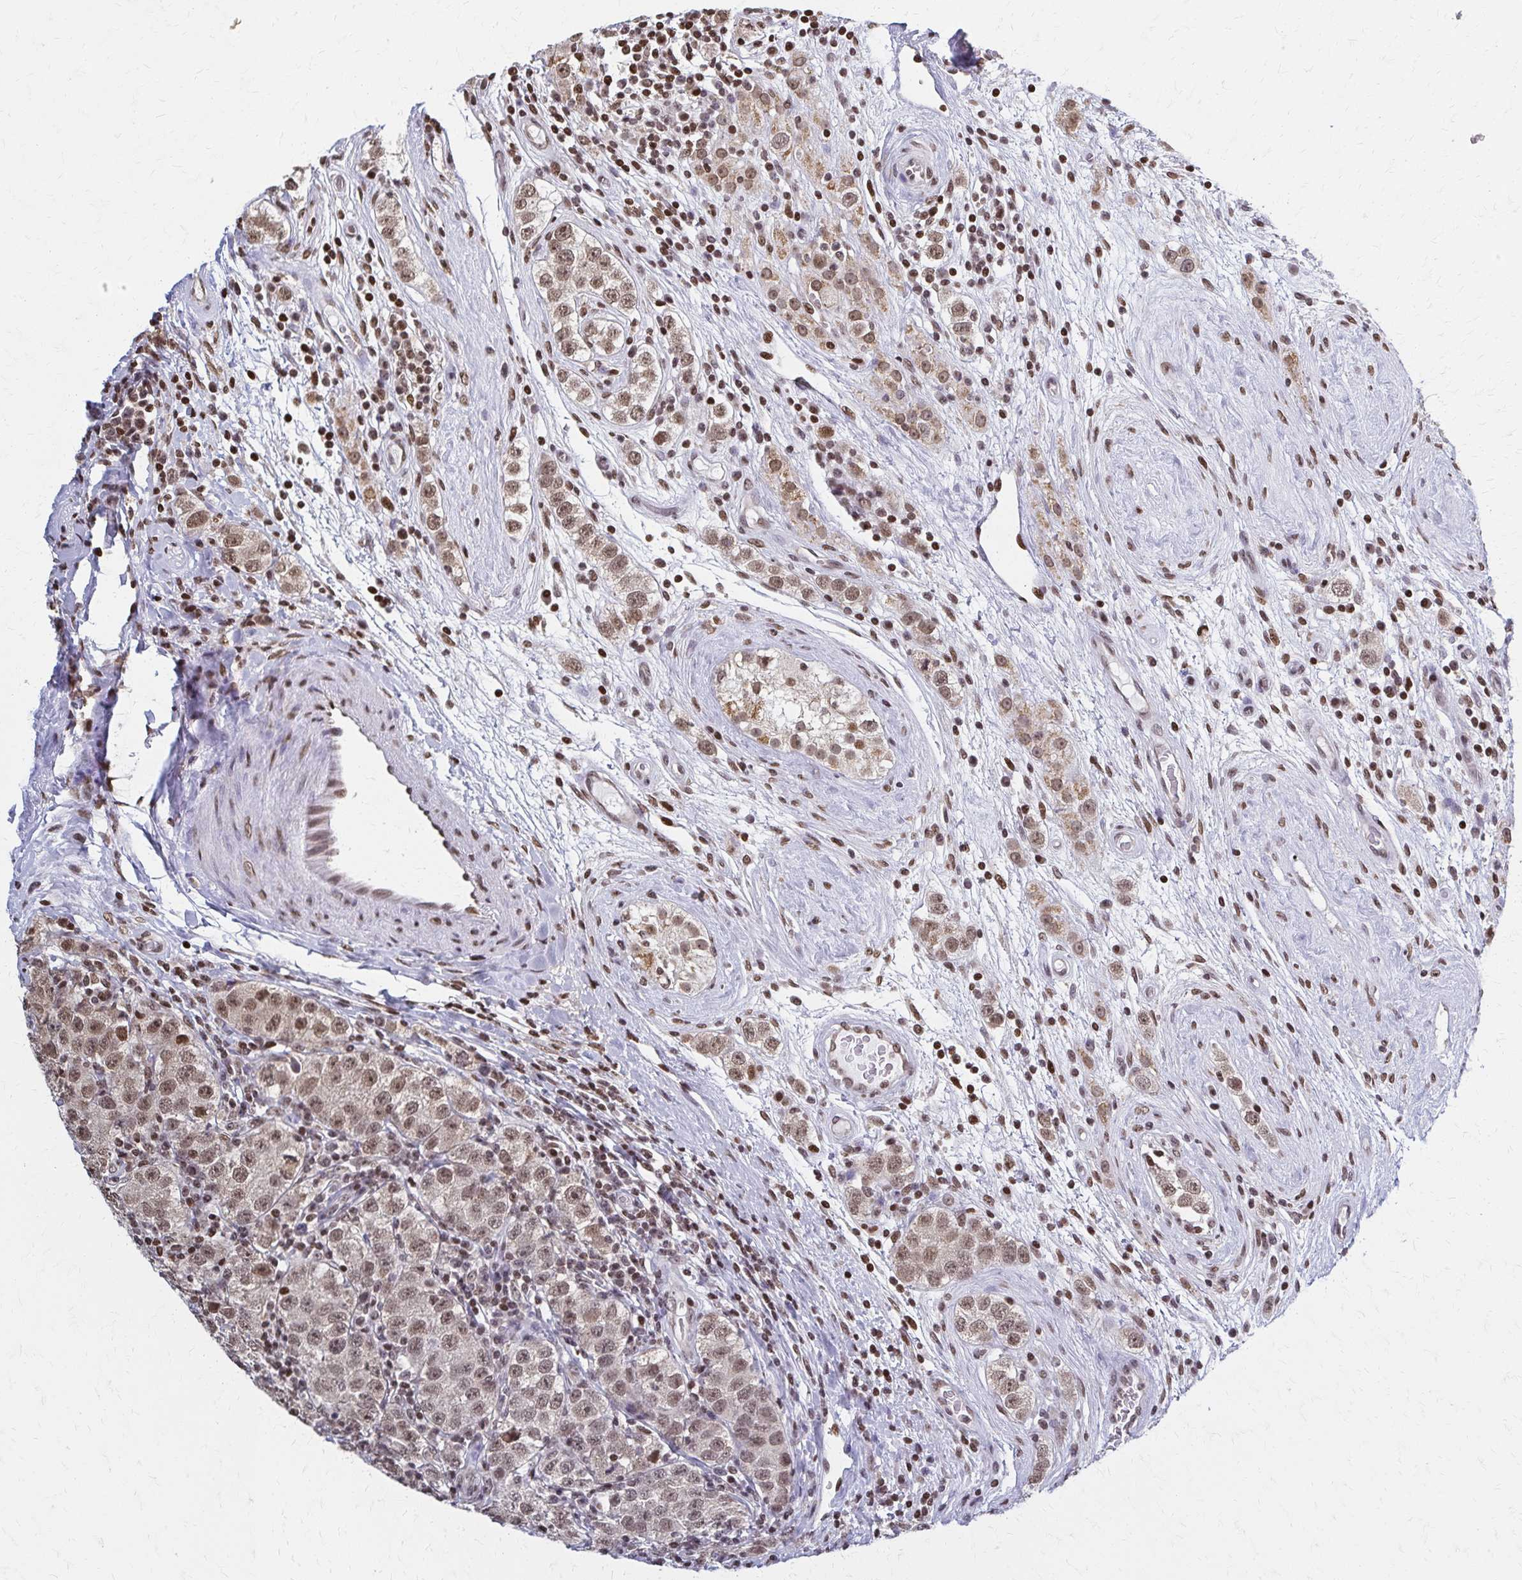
{"staining": {"intensity": "moderate", "quantity": ">75%", "location": "nuclear"}, "tissue": "testis cancer", "cell_type": "Tumor cells", "image_type": "cancer", "snomed": [{"axis": "morphology", "description": "Seminoma, NOS"}, {"axis": "topography", "description": "Testis"}], "caption": "Immunohistochemical staining of seminoma (testis) shows moderate nuclear protein positivity in about >75% of tumor cells.", "gene": "HOXA9", "patient": {"sex": "male", "age": 34}}